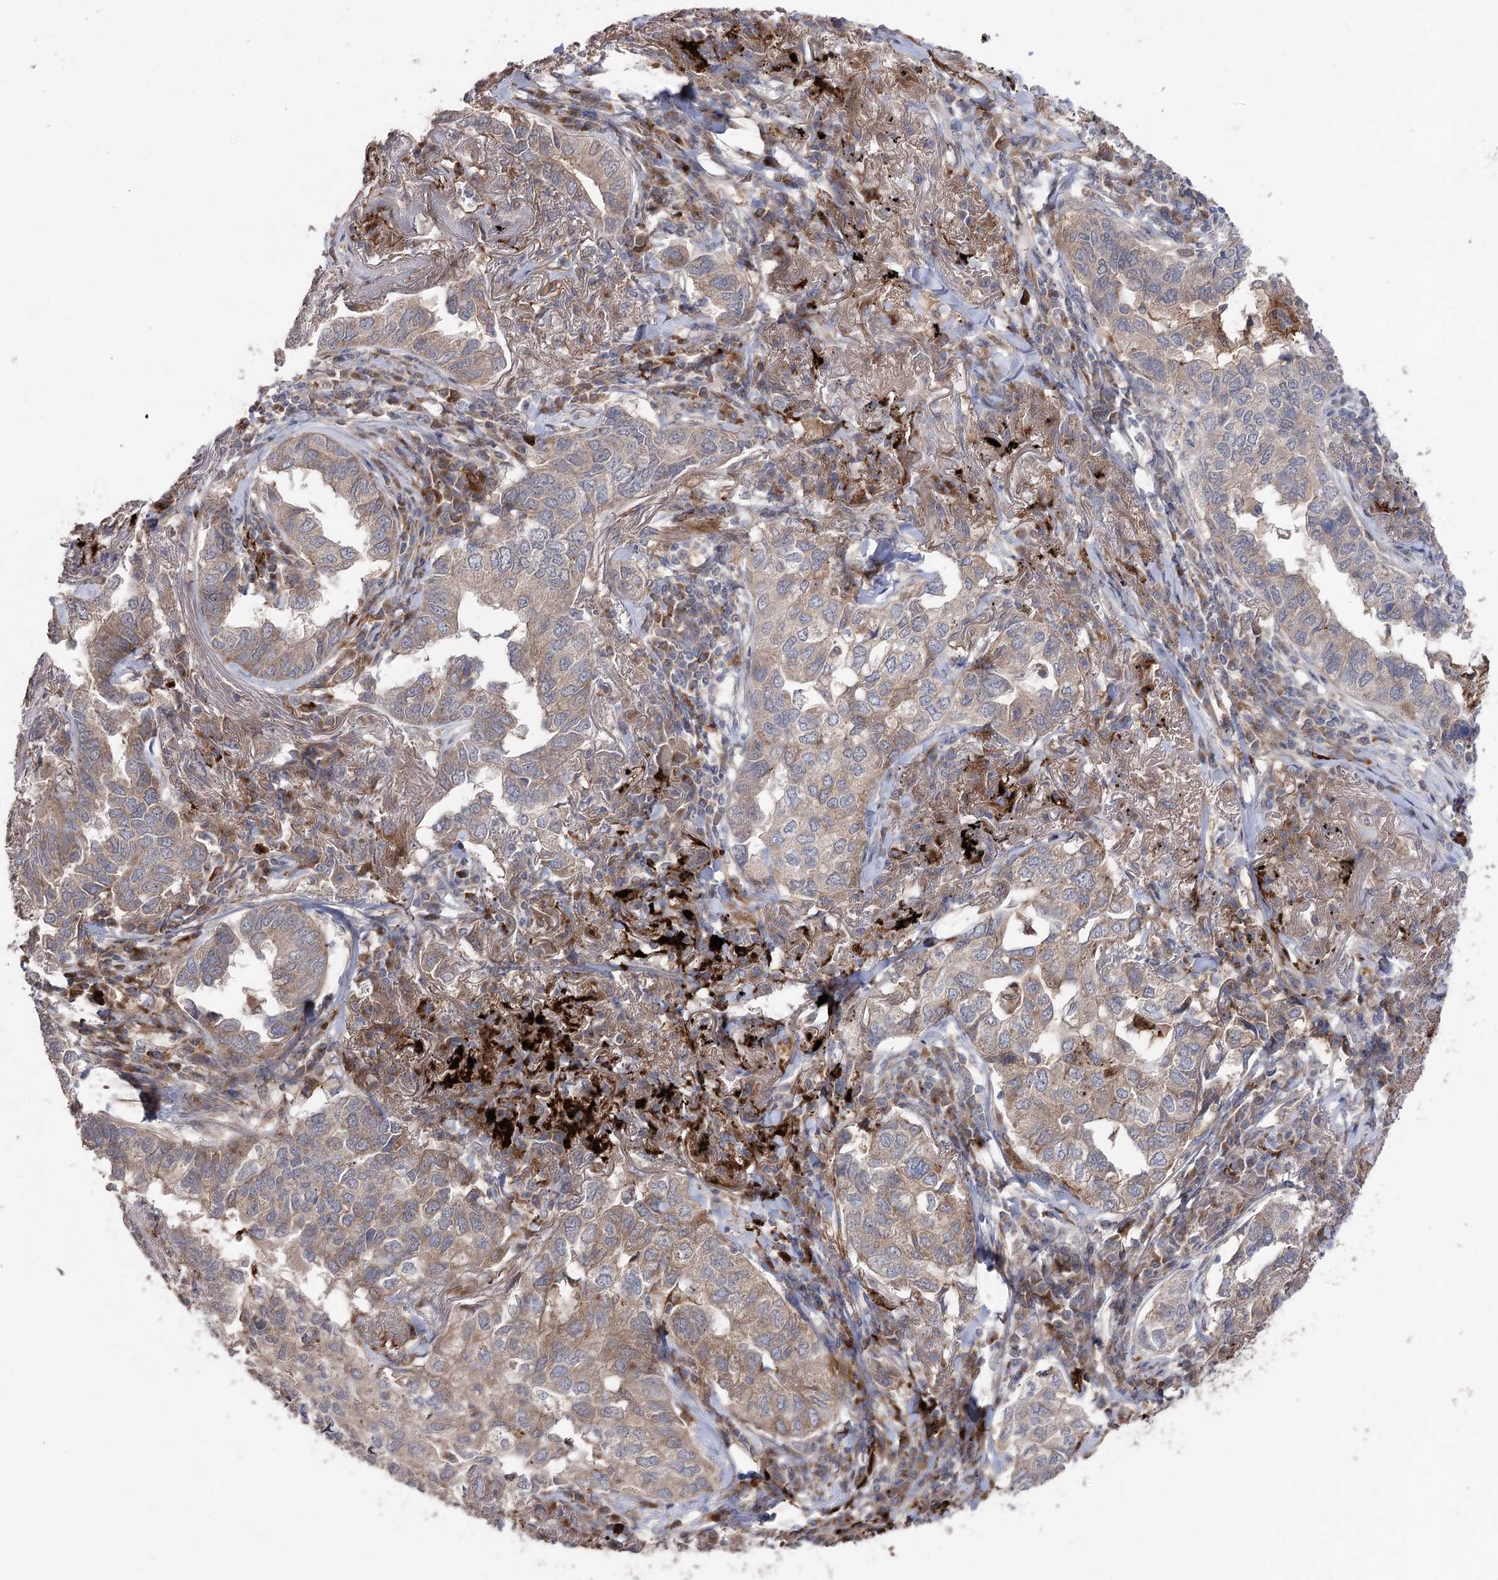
{"staining": {"intensity": "weak", "quantity": "25%-75%", "location": "cytoplasmic/membranous"}, "tissue": "lung cancer", "cell_type": "Tumor cells", "image_type": "cancer", "snomed": [{"axis": "morphology", "description": "Adenocarcinoma, NOS"}, {"axis": "topography", "description": "Lung"}], "caption": "Brown immunohistochemical staining in lung cancer demonstrates weak cytoplasmic/membranous expression in about 25%-75% of tumor cells.", "gene": "OTUD1", "patient": {"sex": "male", "age": 65}}